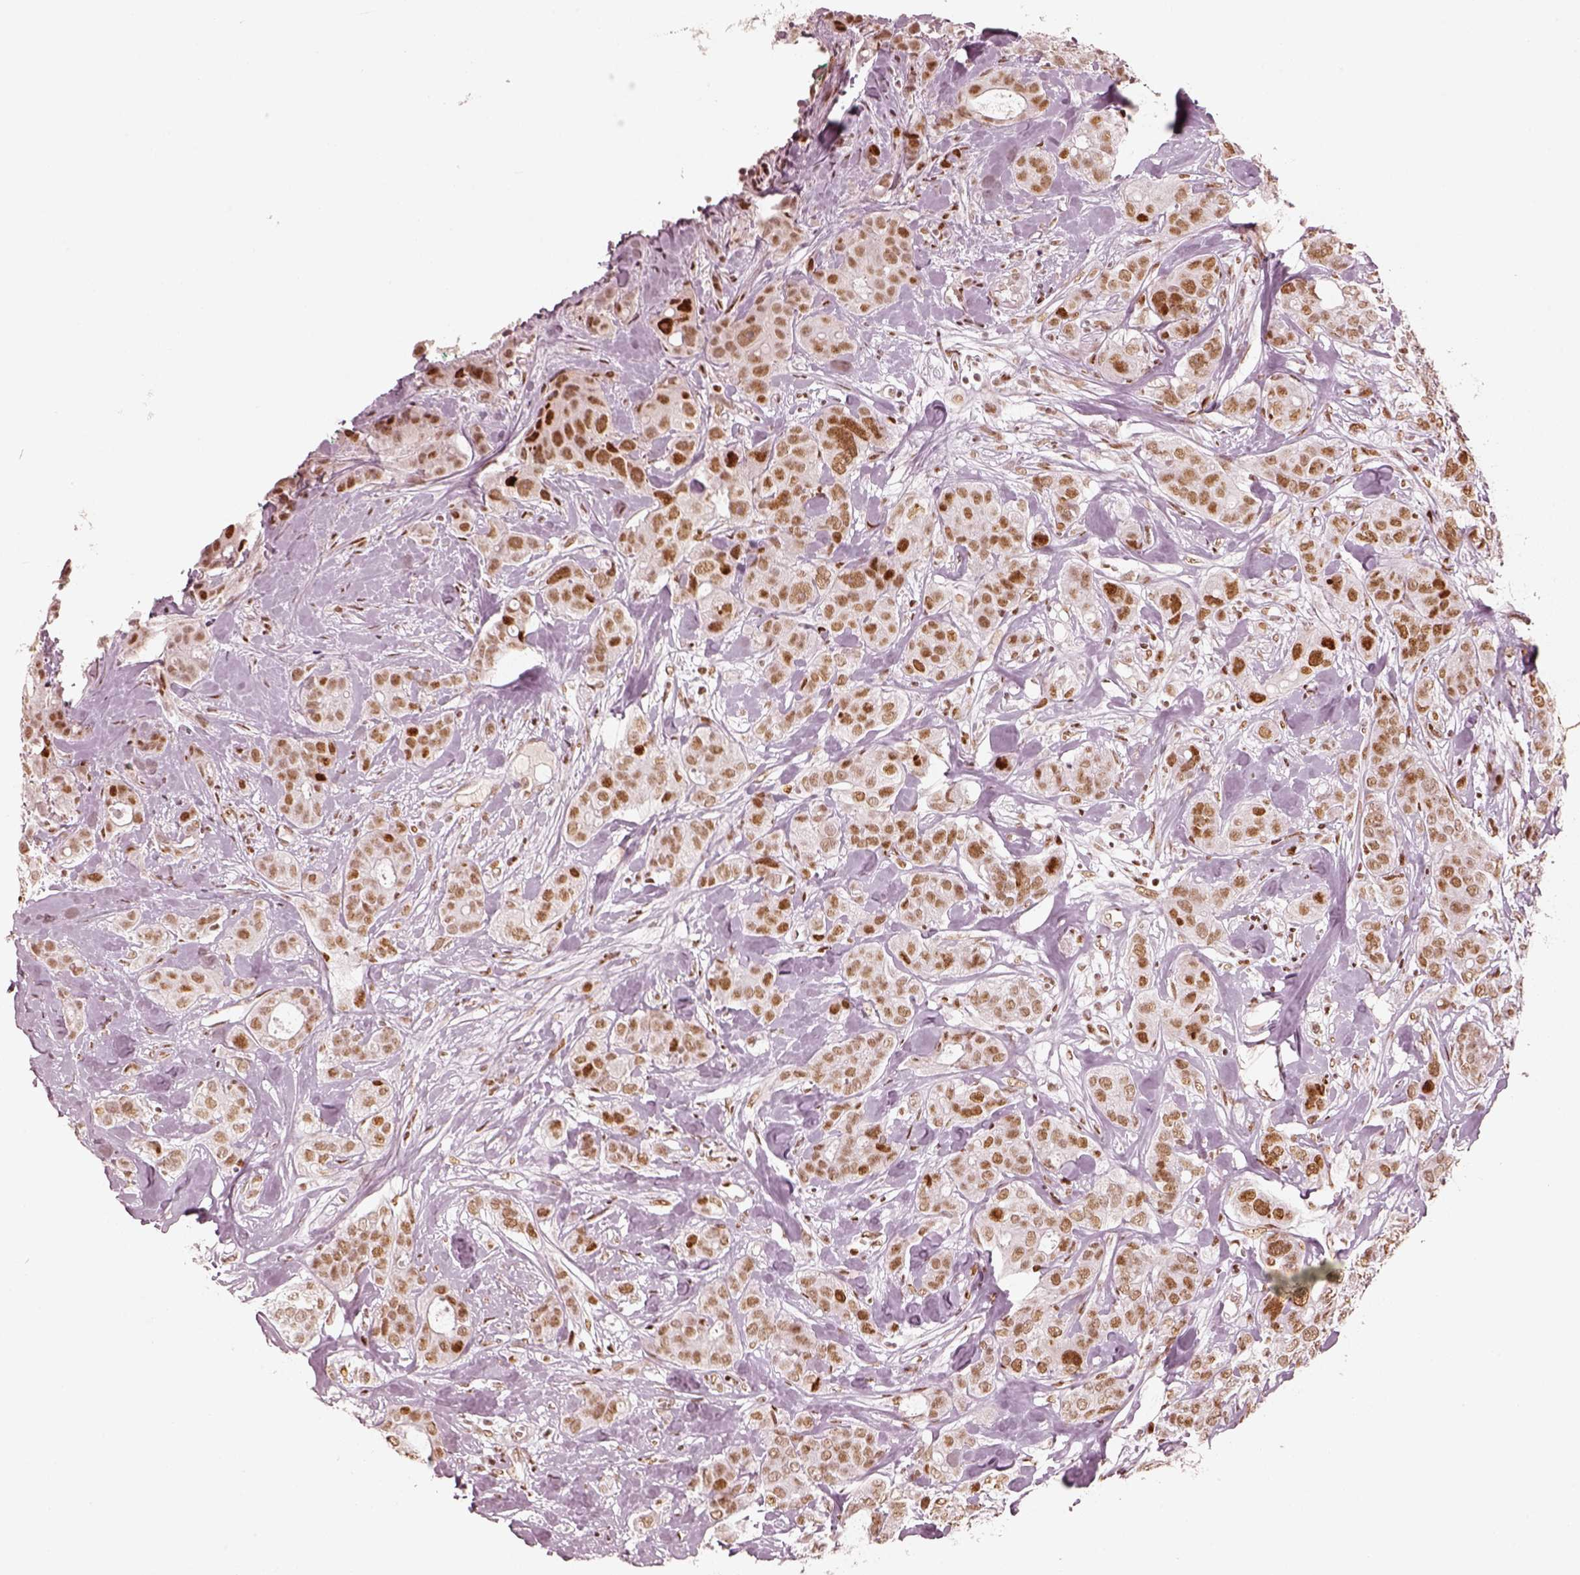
{"staining": {"intensity": "strong", "quantity": ">75%", "location": "nuclear"}, "tissue": "breast cancer", "cell_type": "Tumor cells", "image_type": "cancer", "snomed": [{"axis": "morphology", "description": "Duct carcinoma"}, {"axis": "topography", "description": "Breast"}], "caption": "Human breast cancer stained with a brown dye demonstrates strong nuclear positive staining in about >75% of tumor cells.", "gene": "HNRNPC", "patient": {"sex": "female", "age": 43}}